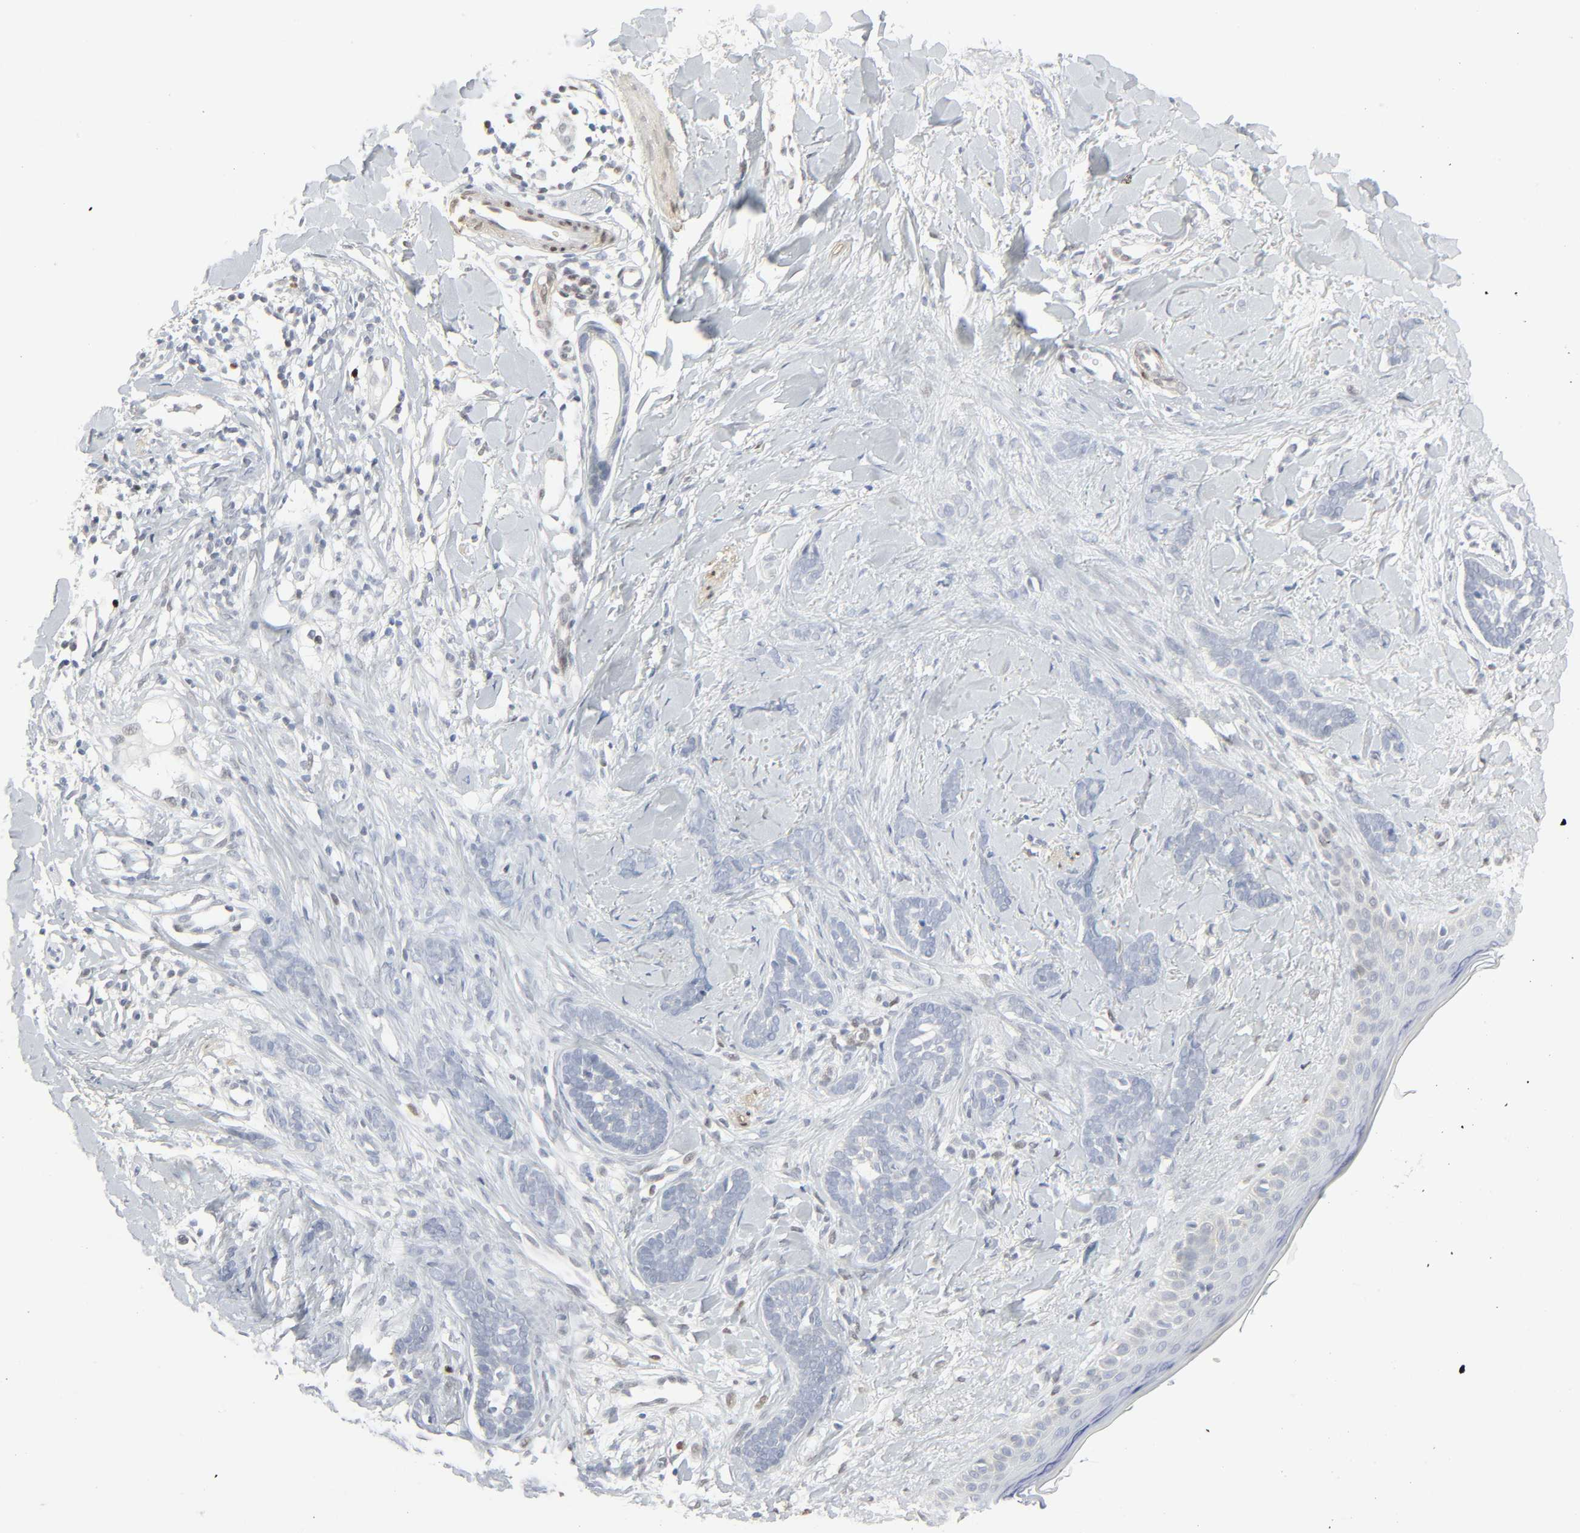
{"staining": {"intensity": "negative", "quantity": "none", "location": "none"}, "tissue": "skin cancer", "cell_type": "Tumor cells", "image_type": "cancer", "snomed": [{"axis": "morphology", "description": "Basal cell carcinoma"}, {"axis": "topography", "description": "Skin"}], "caption": "IHC of human skin basal cell carcinoma reveals no staining in tumor cells.", "gene": "ZBTB16", "patient": {"sex": "female", "age": 37}}